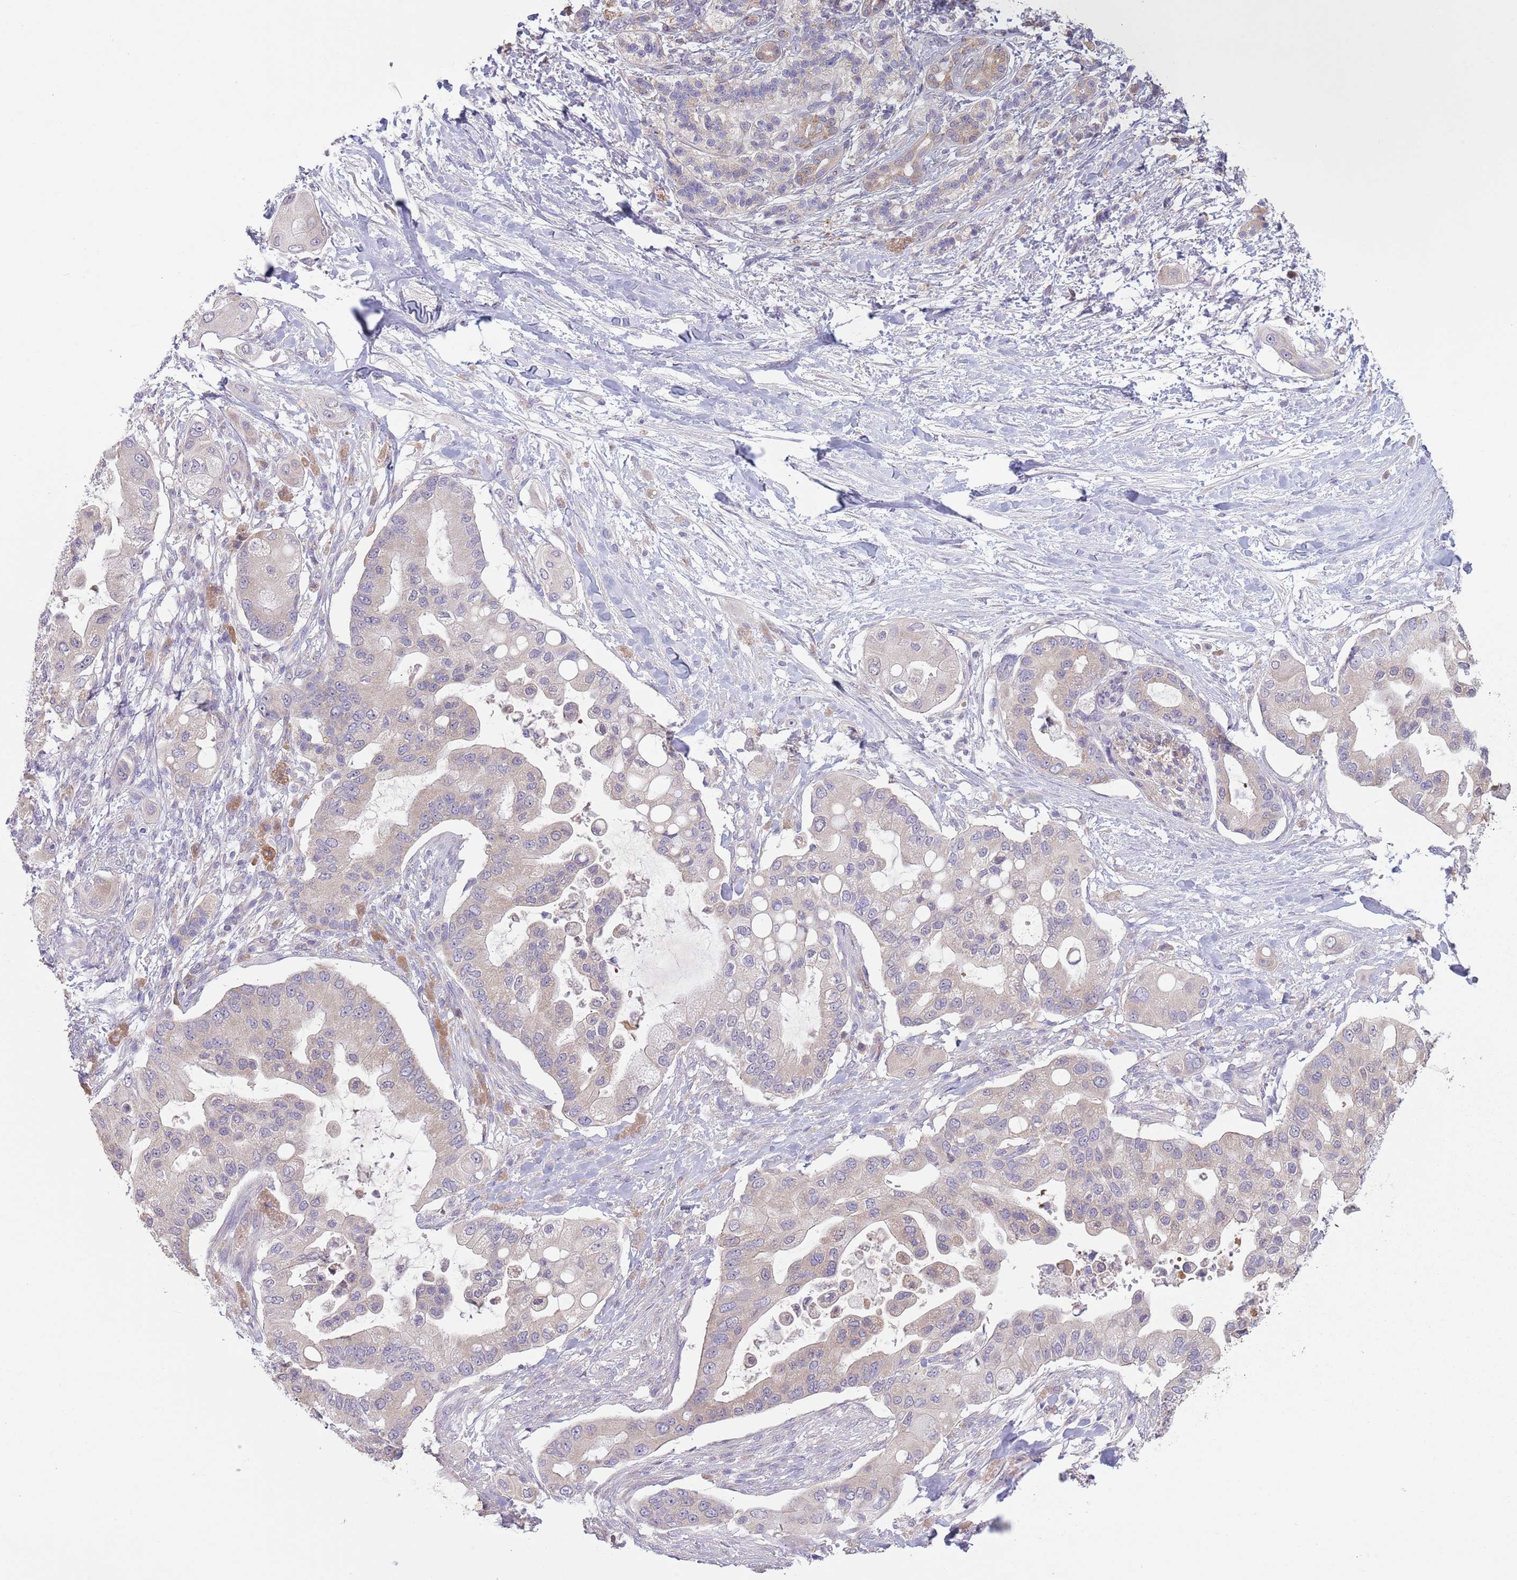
{"staining": {"intensity": "weak", "quantity": "<25%", "location": "cytoplasmic/membranous"}, "tissue": "pancreatic cancer", "cell_type": "Tumor cells", "image_type": "cancer", "snomed": [{"axis": "morphology", "description": "Adenocarcinoma, NOS"}, {"axis": "topography", "description": "Pancreas"}], "caption": "The photomicrograph exhibits no staining of tumor cells in pancreatic adenocarcinoma.", "gene": "COQ5", "patient": {"sex": "male", "age": 57}}